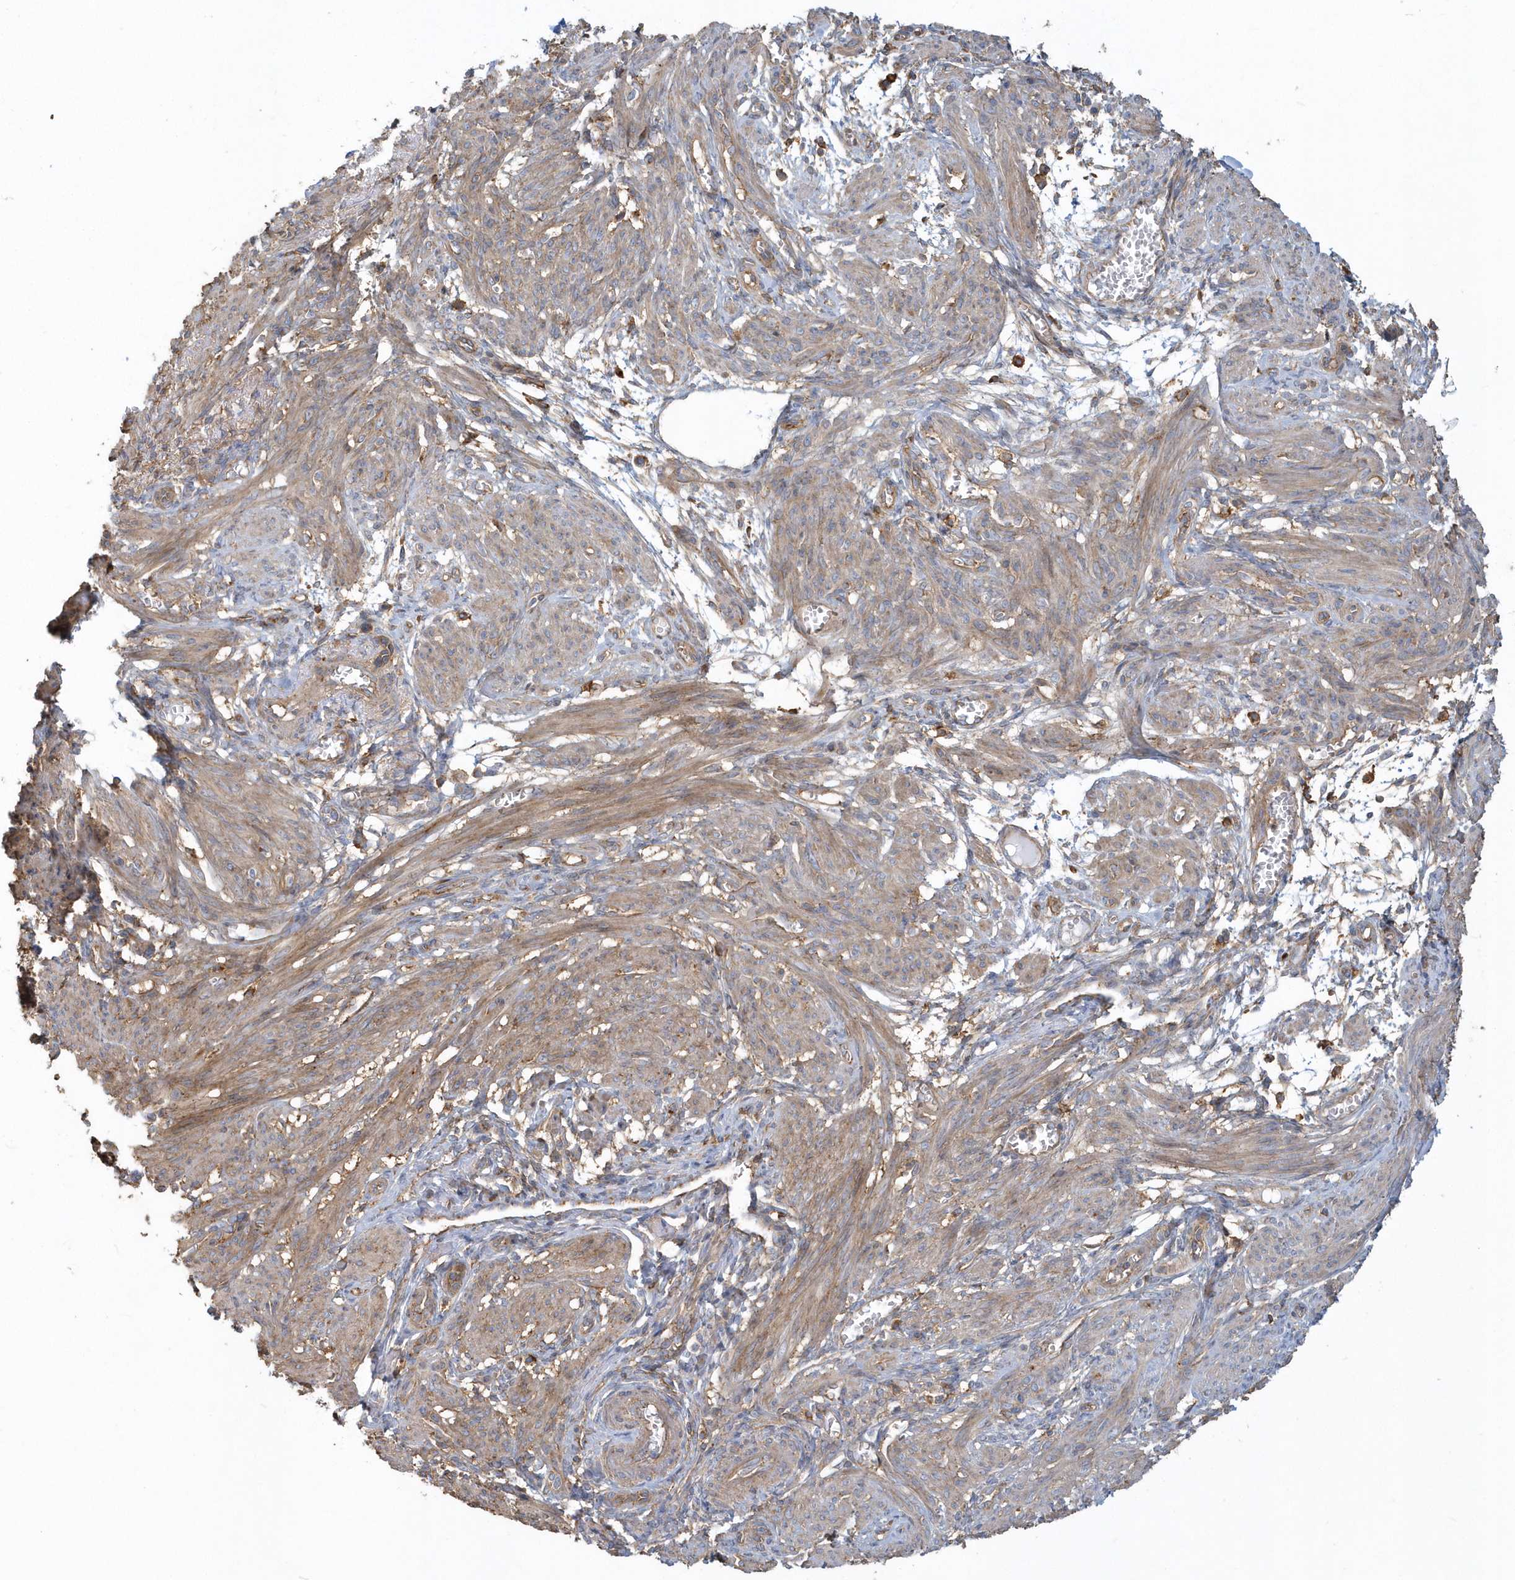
{"staining": {"intensity": "weak", "quantity": "25%-75%", "location": "cytoplasmic/membranous"}, "tissue": "smooth muscle", "cell_type": "Smooth muscle cells", "image_type": "normal", "snomed": [{"axis": "morphology", "description": "Normal tissue, NOS"}, {"axis": "topography", "description": "Smooth muscle"}], "caption": "A brown stain shows weak cytoplasmic/membranous staining of a protein in smooth muscle cells of normal smooth muscle. Using DAB (3,3'-diaminobenzidine) (brown) and hematoxylin (blue) stains, captured at high magnification using brightfield microscopy.", "gene": "TRAIP", "patient": {"sex": "female", "age": 39}}